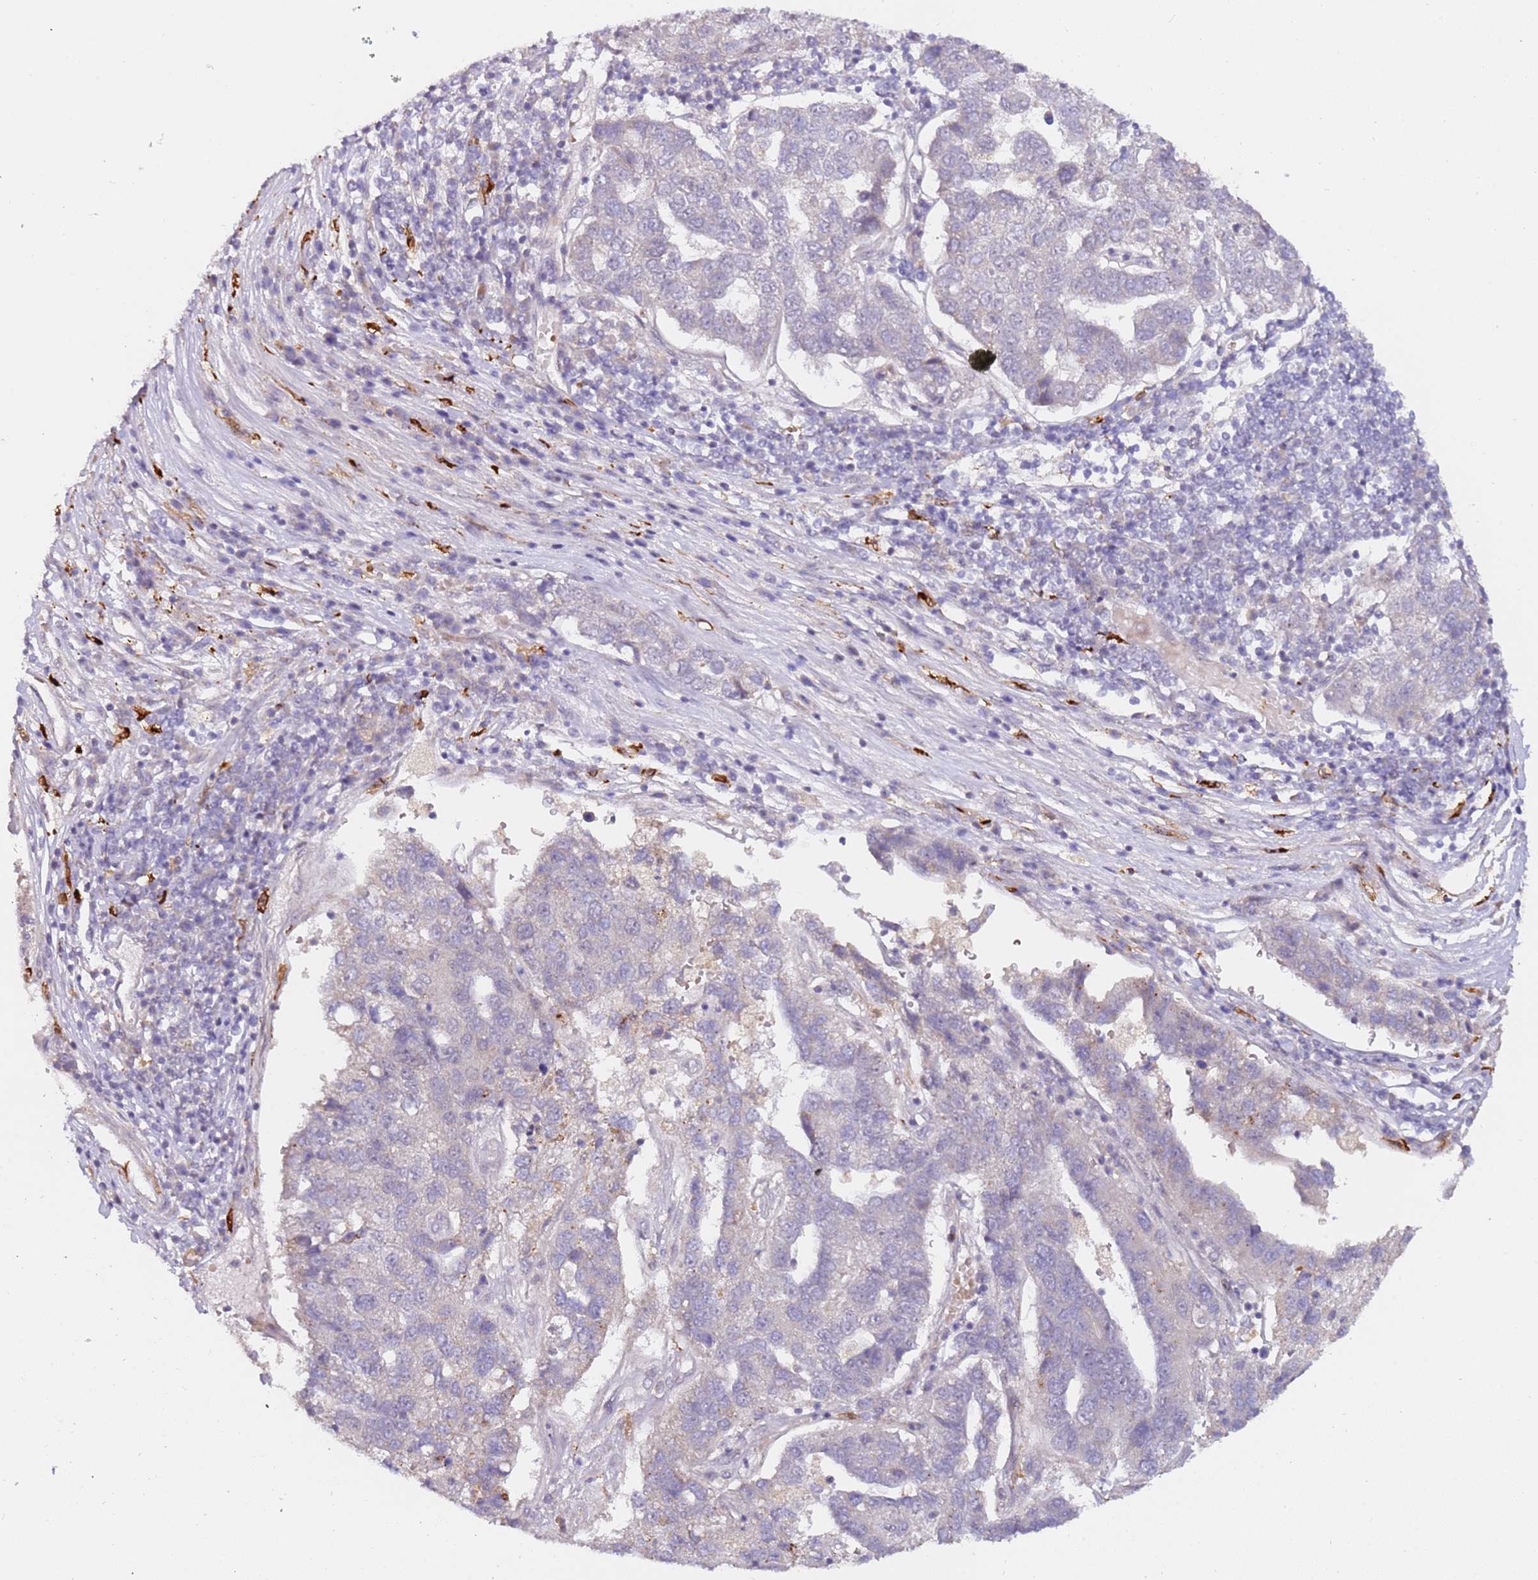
{"staining": {"intensity": "negative", "quantity": "none", "location": "none"}, "tissue": "pancreatic cancer", "cell_type": "Tumor cells", "image_type": "cancer", "snomed": [{"axis": "morphology", "description": "Adenocarcinoma, NOS"}, {"axis": "topography", "description": "Pancreas"}], "caption": "Image shows no protein staining in tumor cells of pancreatic adenocarcinoma tissue.", "gene": "LGALSL", "patient": {"sex": "female", "age": 61}}